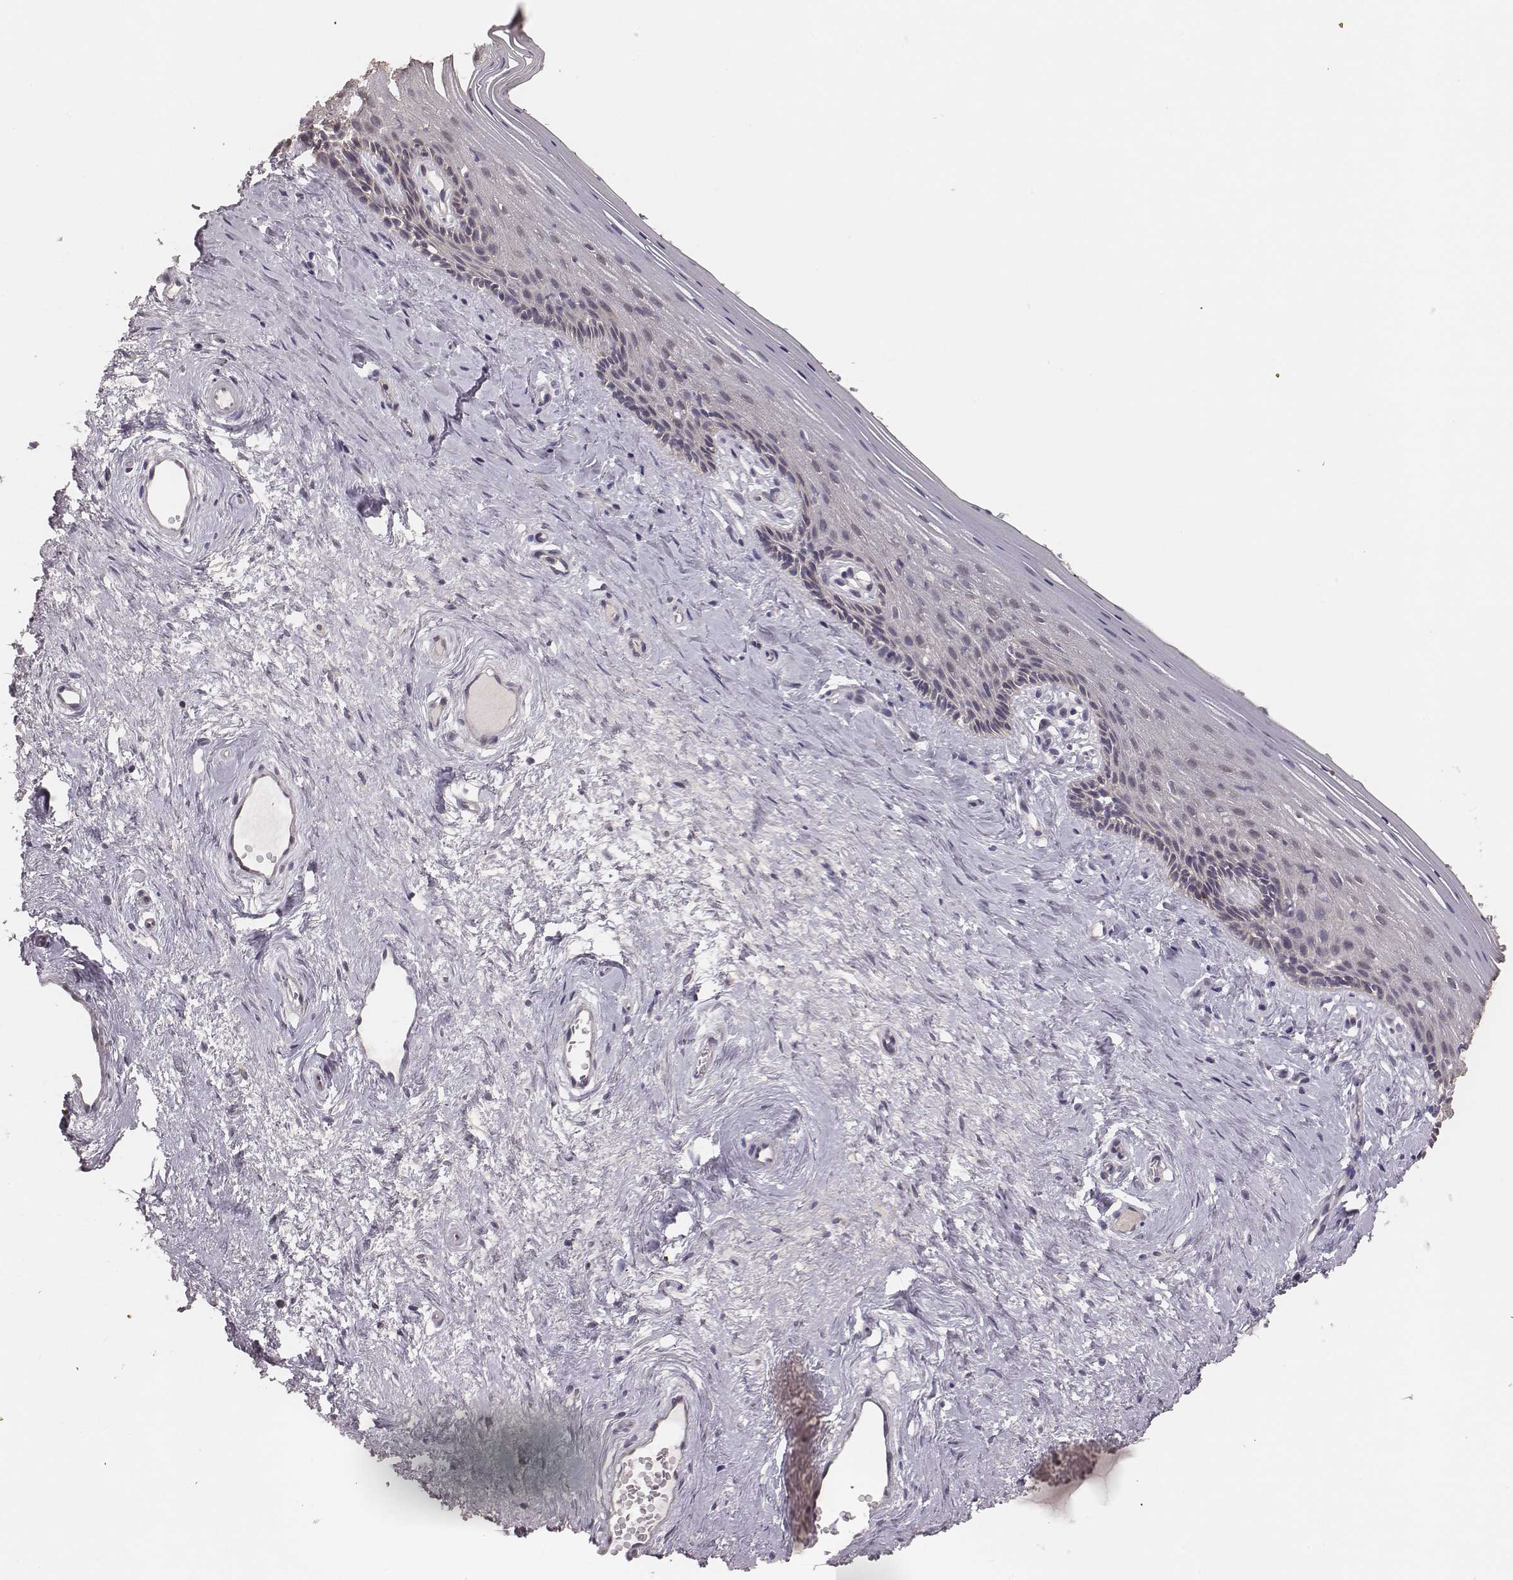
{"staining": {"intensity": "weak", "quantity": "25%-75%", "location": "cytoplasmic/membranous"}, "tissue": "vagina", "cell_type": "Squamous epithelial cells", "image_type": "normal", "snomed": [{"axis": "morphology", "description": "Normal tissue, NOS"}, {"axis": "topography", "description": "Vagina"}], "caption": "Immunohistochemical staining of benign human vagina demonstrates 25%-75% levels of weak cytoplasmic/membranous protein positivity in approximately 25%-75% of squamous epithelial cells.", "gene": "HAVCR1", "patient": {"sex": "female", "age": 45}}